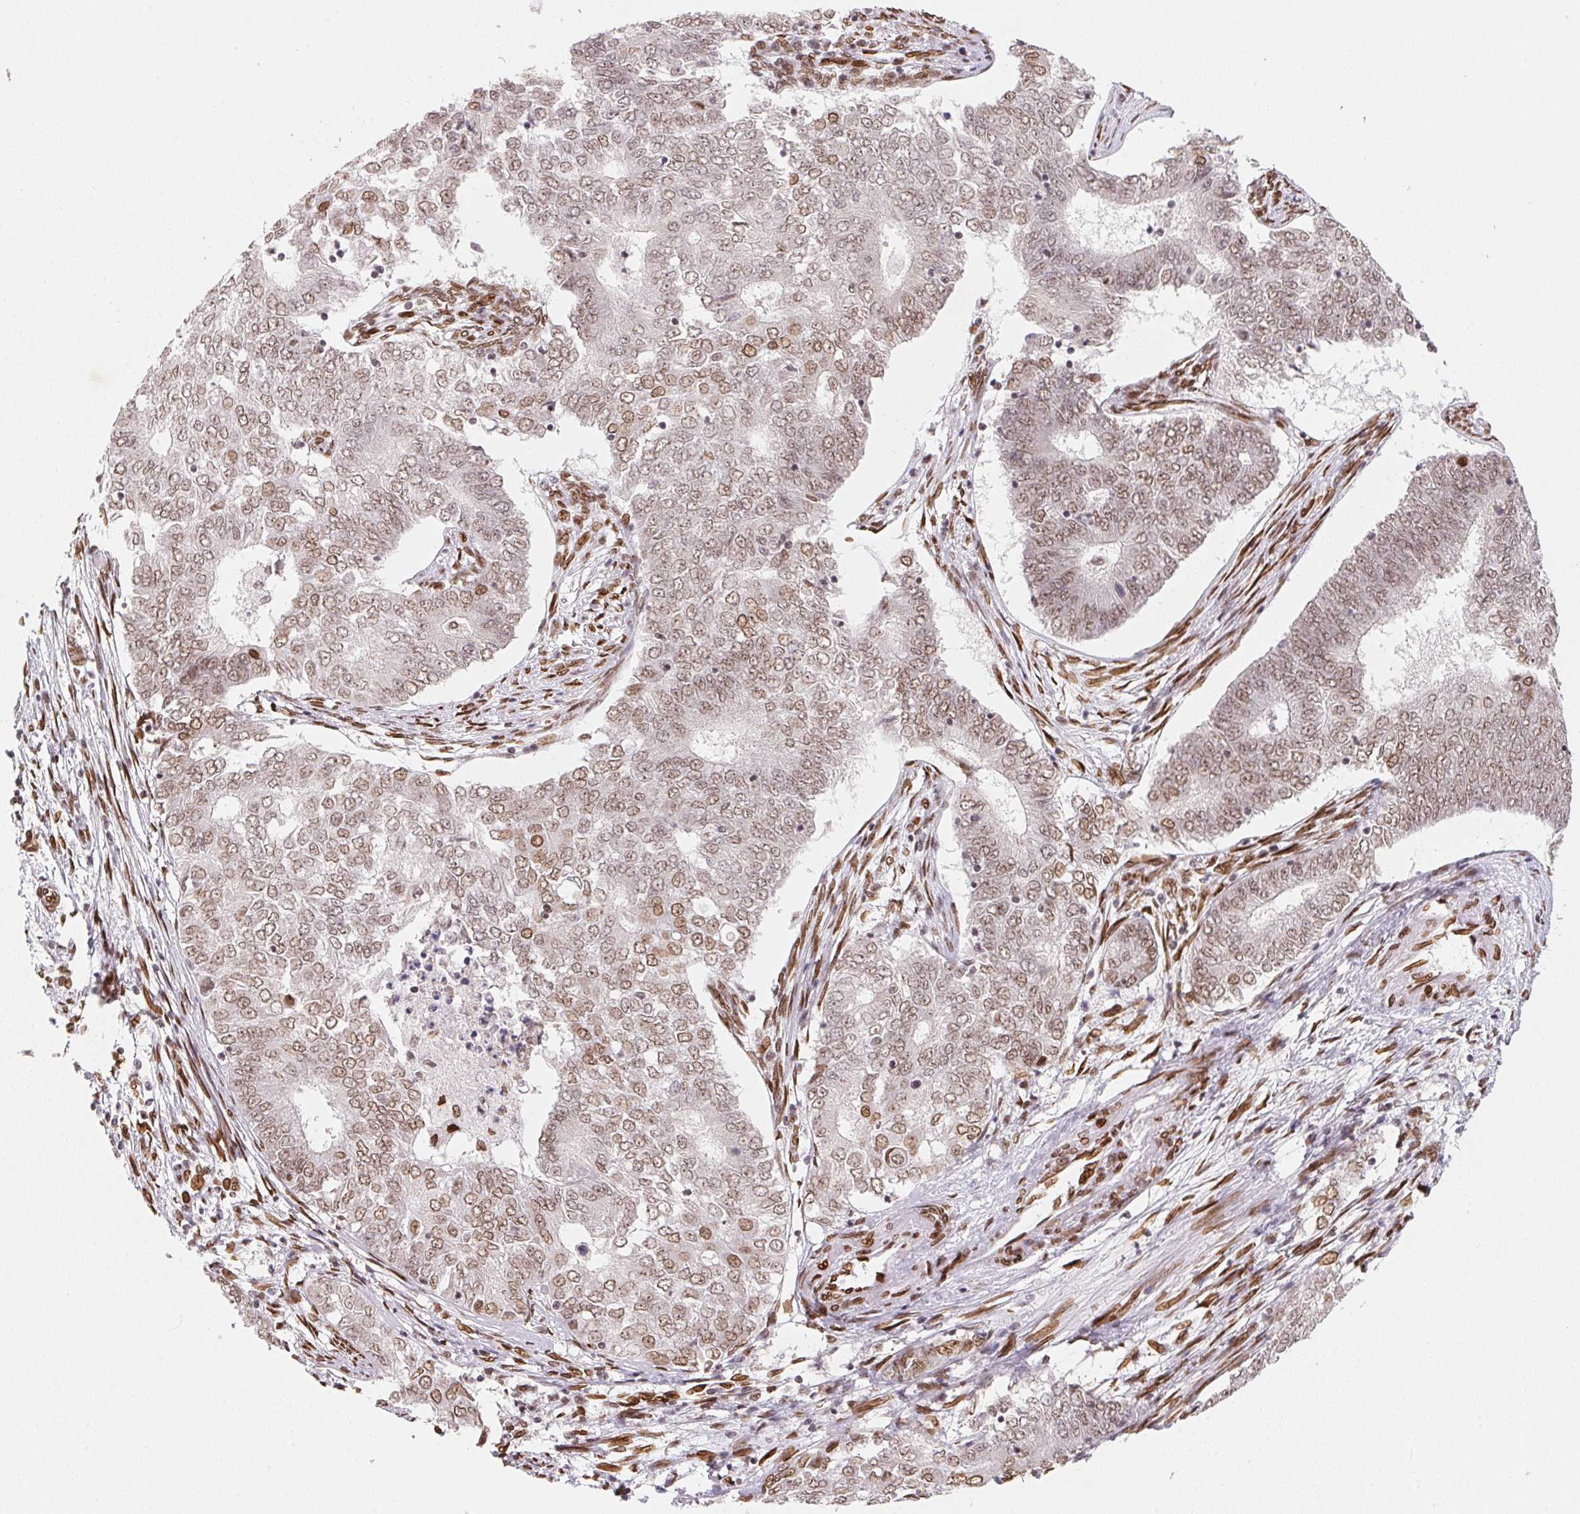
{"staining": {"intensity": "moderate", "quantity": ">75%", "location": "cytoplasmic/membranous,nuclear"}, "tissue": "endometrial cancer", "cell_type": "Tumor cells", "image_type": "cancer", "snomed": [{"axis": "morphology", "description": "Adenocarcinoma, NOS"}, {"axis": "topography", "description": "Endometrium"}], "caption": "Tumor cells exhibit moderate cytoplasmic/membranous and nuclear positivity in approximately >75% of cells in adenocarcinoma (endometrial). Nuclei are stained in blue.", "gene": "SAP30BP", "patient": {"sex": "female", "age": 62}}